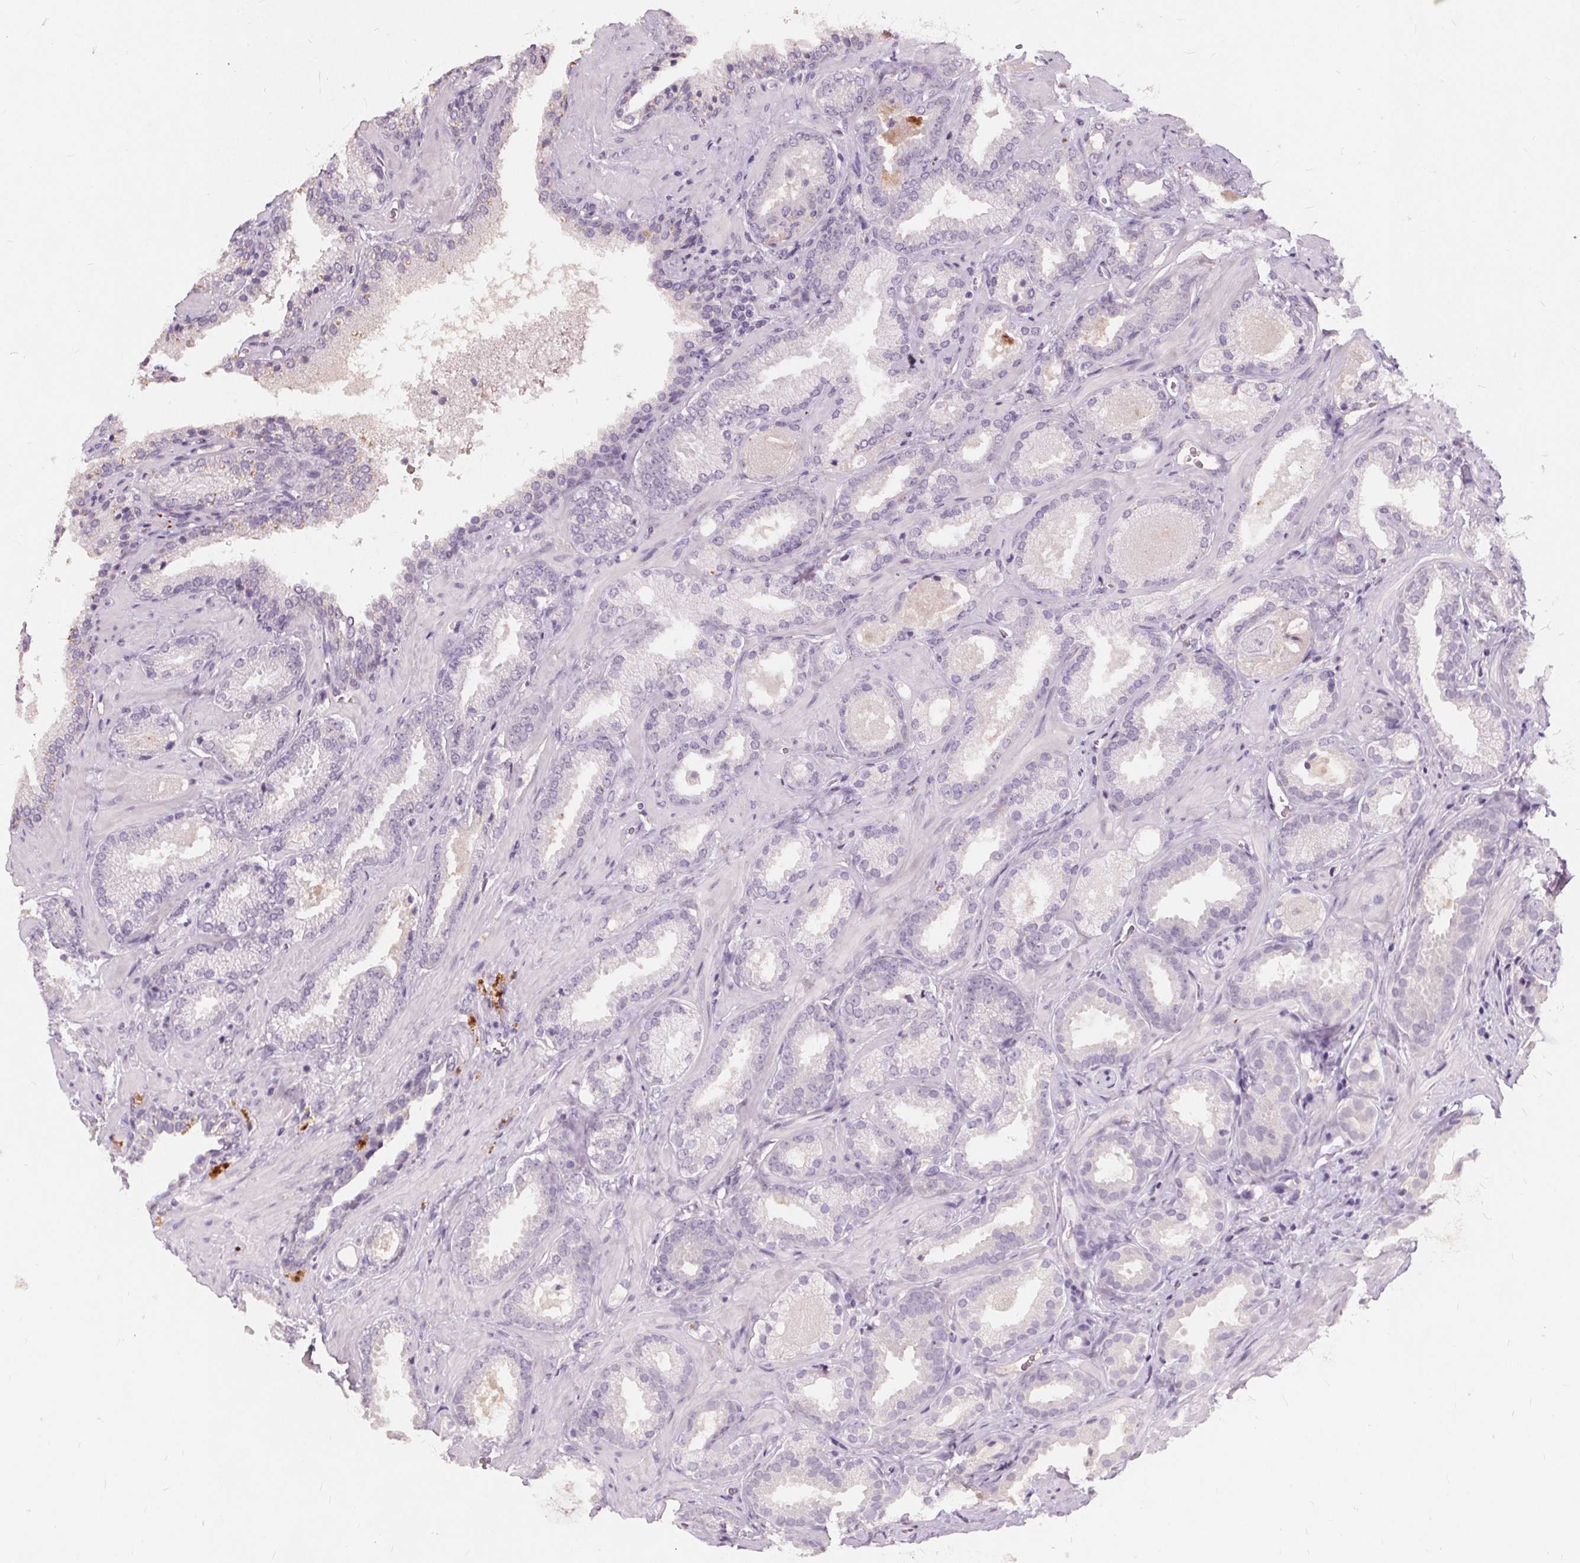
{"staining": {"intensity": "negative", "quantity": "none", "location": "none"}, "tissue": "prostate cancer", "cell_type": "Tumor cells", "image_type": "cancer", "snomed": [{"axis": "morphology", "description": "Adenocarcinoma, Low grade"}, {"axis": "topography", "description": "Prostate"}], "caption": "A histopathology image of prostate cancer stained for a protein reveals no brown staining in tumor cells. (DAB IHC with hematoxylin counter stain).", "gene": "PLA2G2E", "patient": {"sex": "male", "age": 62}}